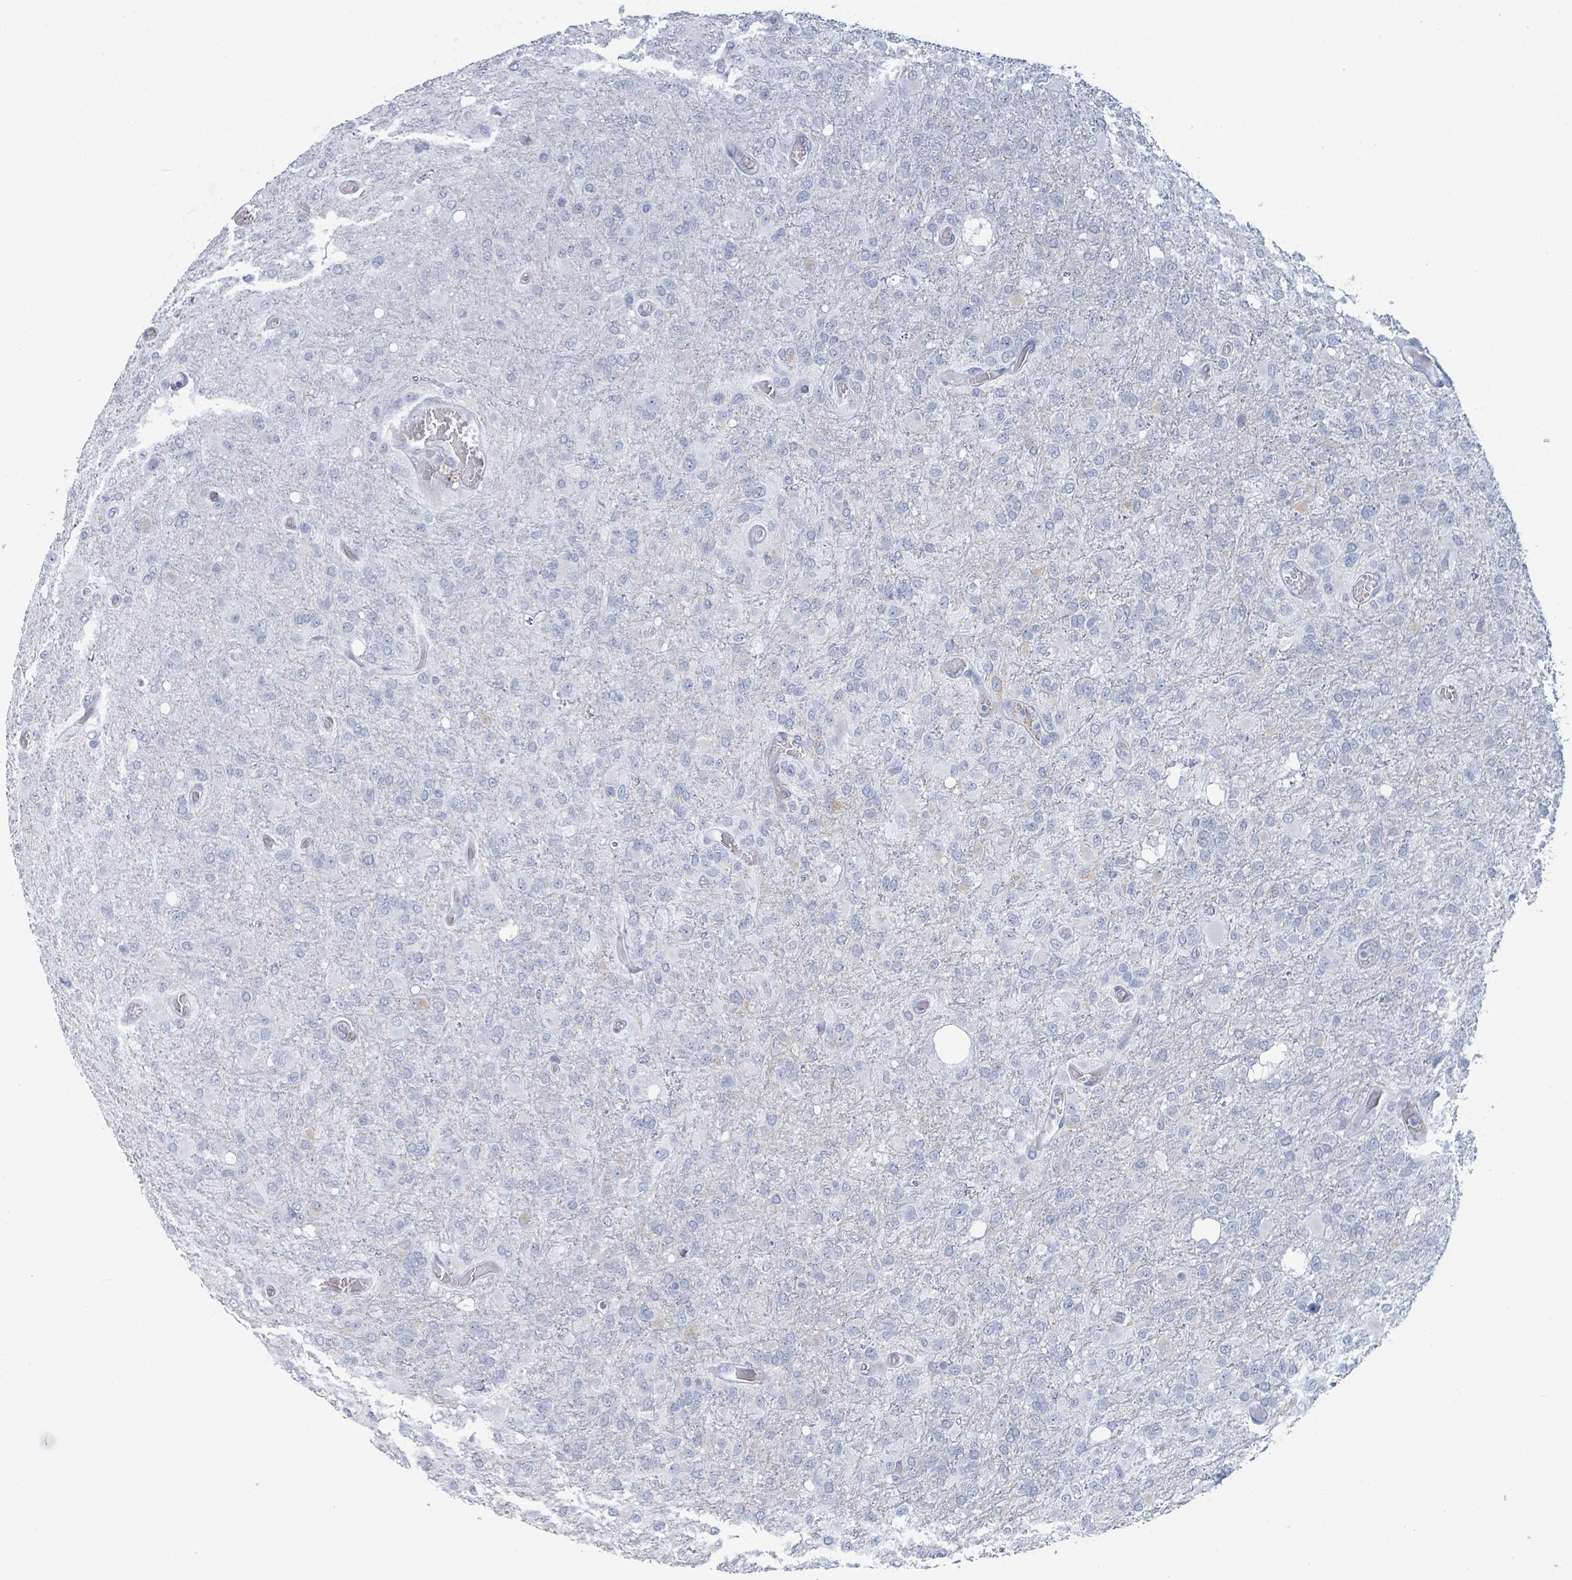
{"staining": {"intensity": "negative", "quantity": "none", "location": "none"}, "tissue": "glioma", "cell_type": "Tumor cells", "image_type": "cancer", "snomed": [{"axis": "morphology", "description": "Glioma, malignant, High grade"}, {"axis": "topography", "description": "Brain"}], "caption": "A photomicrograph of malignant glioma (high-grade) stained for a protein demonstrates no brown staining in tumor cells.", "gene": "VPS13D", "patient": {"sex": "female", "age": 74}}